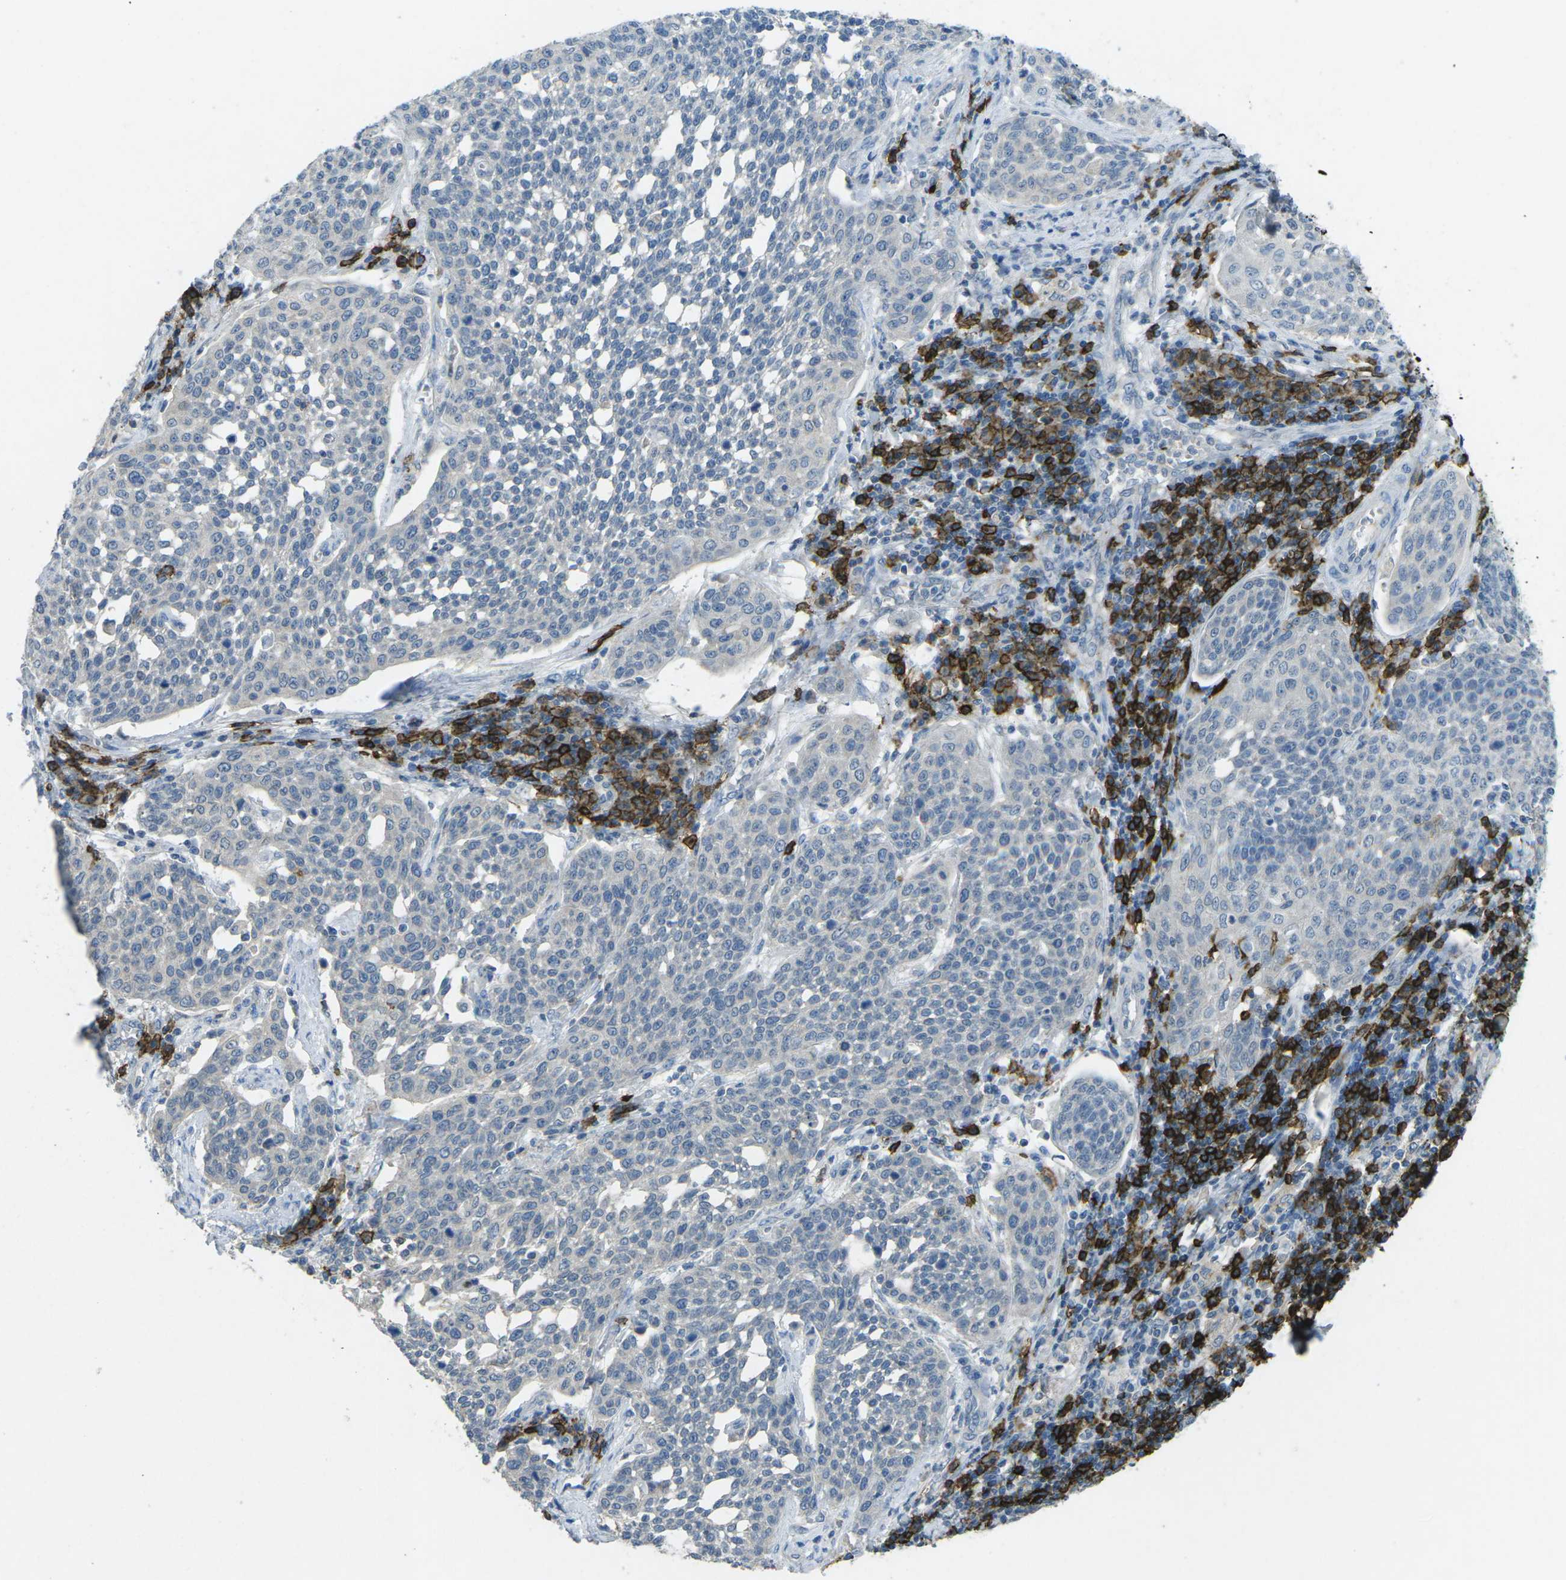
{"staining": {"intensity": "negative", "quantity": "none", "location": "none"}, "tissue": "cervical cancer", "cell_type": "Tumor cells", "image_type": "cancer", "snomed": [{"axis": "morphology", "description": "Squamous cell carcinoma, NOS"}, {"axis": "topography", "description": "Cervix"}], "caption": "This is an immunohistochemistry (IHC) histopathology image of human squamous cell carcinoma (cervical). There is no positivity in tumor cells.", "gene": "CD19", "patient": {"sex": "female", "age": 34}}